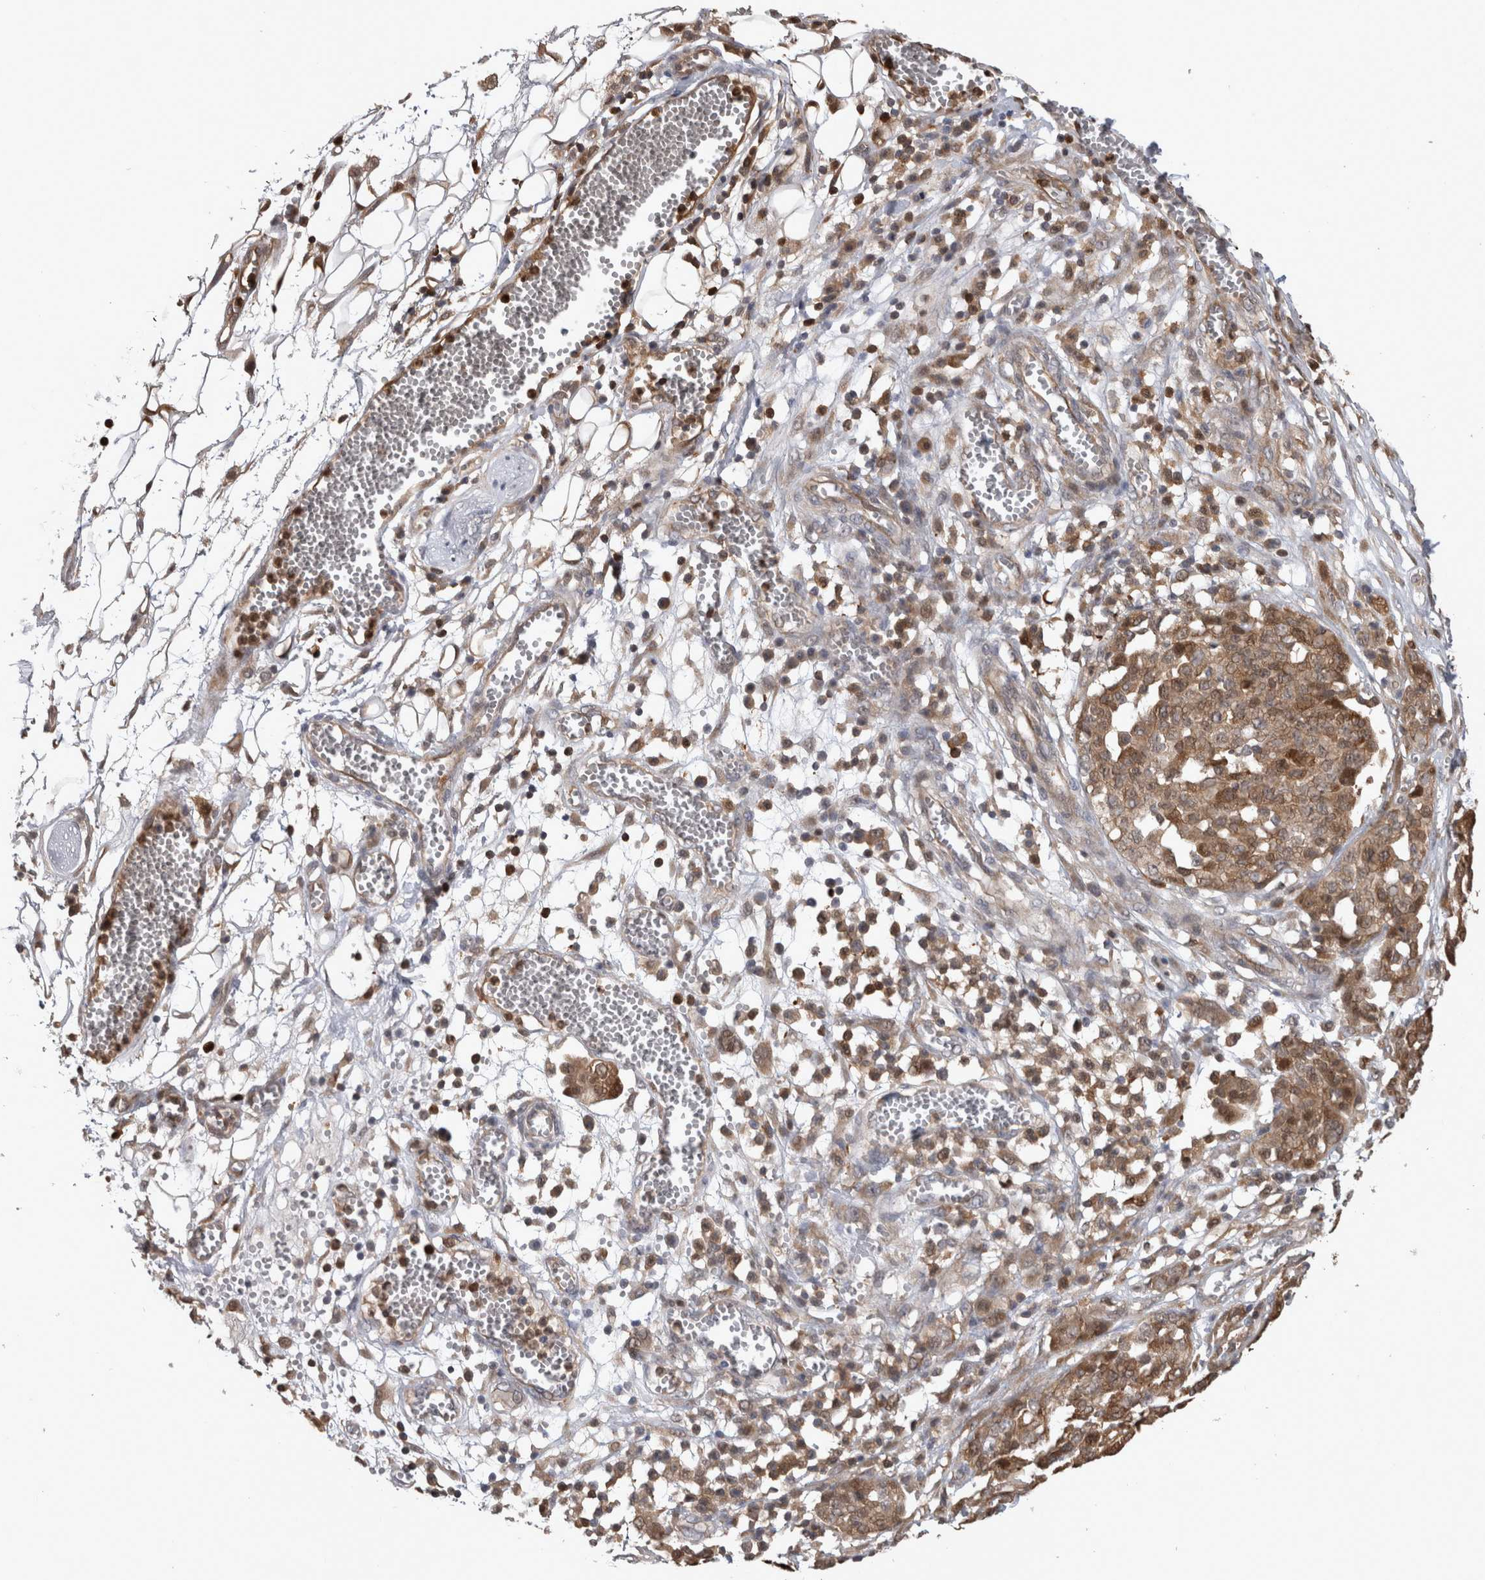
{"staining": {"intensity": "moderate", "quantity": ">75%", "location": "cytoplasmic/membranous,nuclear"}, "tissue": "ovarian cancer", "cell_type": "Tumor cells", "image_type": "cancer", "snomed": [{"axis": "morphology", "description": "Cystadenocarcinoma, serous, NOS"}, {"axis": "topography", "description": "Soft tissue"}, {"axis": "topography", "description": "Ovary"}], "caption": "IHC image of neoplastic tissue: serous cystadenocarcinoma (ovarian) stained using IHC reveals medium levels of moderate protein expression localized specifically in the cytoplasmic/membranous and nuclear of tumor cells, appearing as a cytoplasmic/membranous and nuclear brown color.", "gene": "USH1G", "patient": {"sex": "female", "age": 57}}